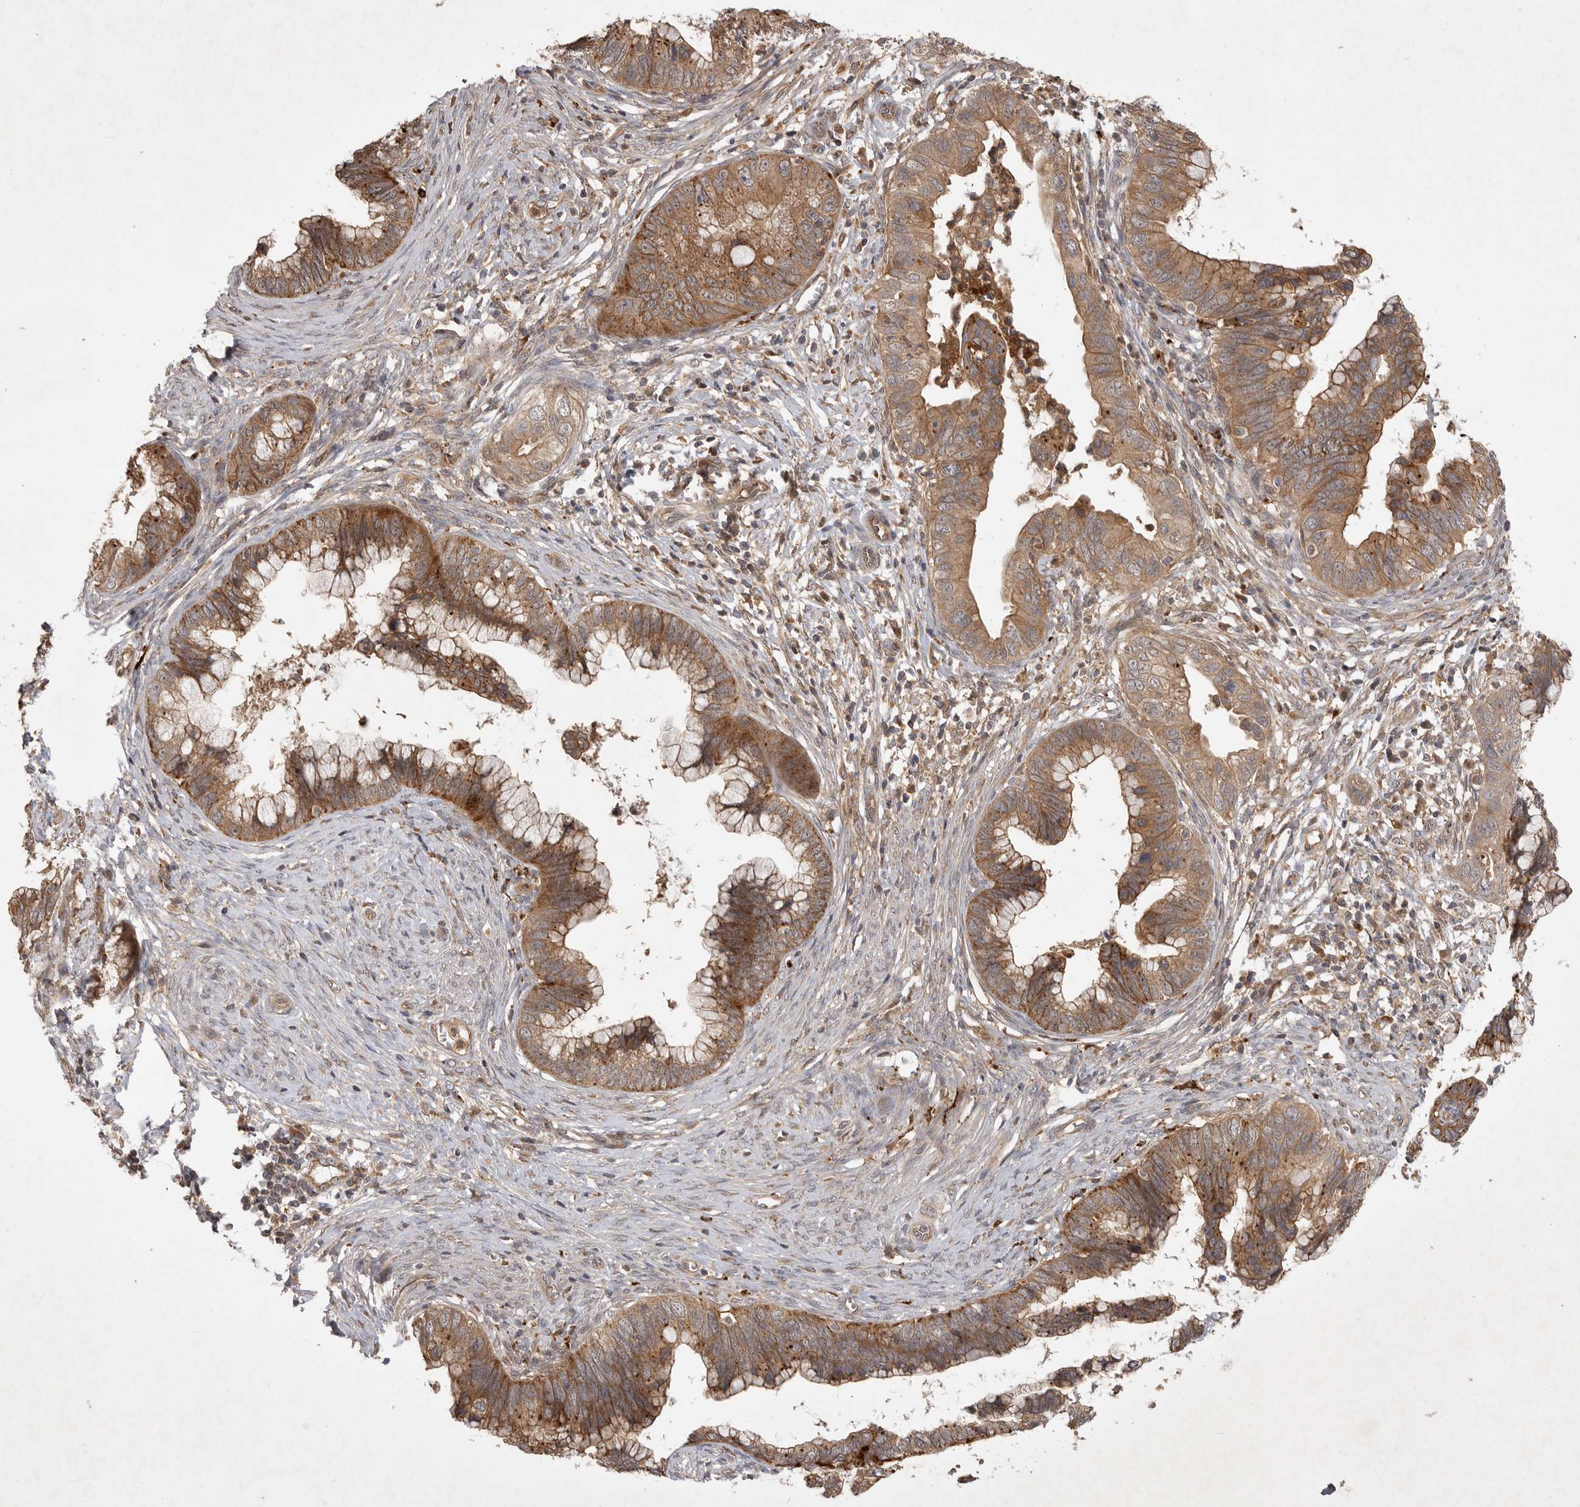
{"staining": {"intensity": "moderate", "quantity": ">75%", "location": "cytoplasmic/membranous"}, "tissue": "cervical cancer", "cell_type": "Tumor cells", "image_type": "cancer", "snomed": [{"axis": "morphology", "description": "Adenocarcinoma, NOS"}, {"axis": "topography", "description": "Cervix"}], "caption": "A brown stain labels moderate cytoplasmic/membranous expression of a protein in cervical cancer (adenocarcinoma) tumor cells.", "gene": "ZNF232", "patient": {"sex": "female", "age": 44}}